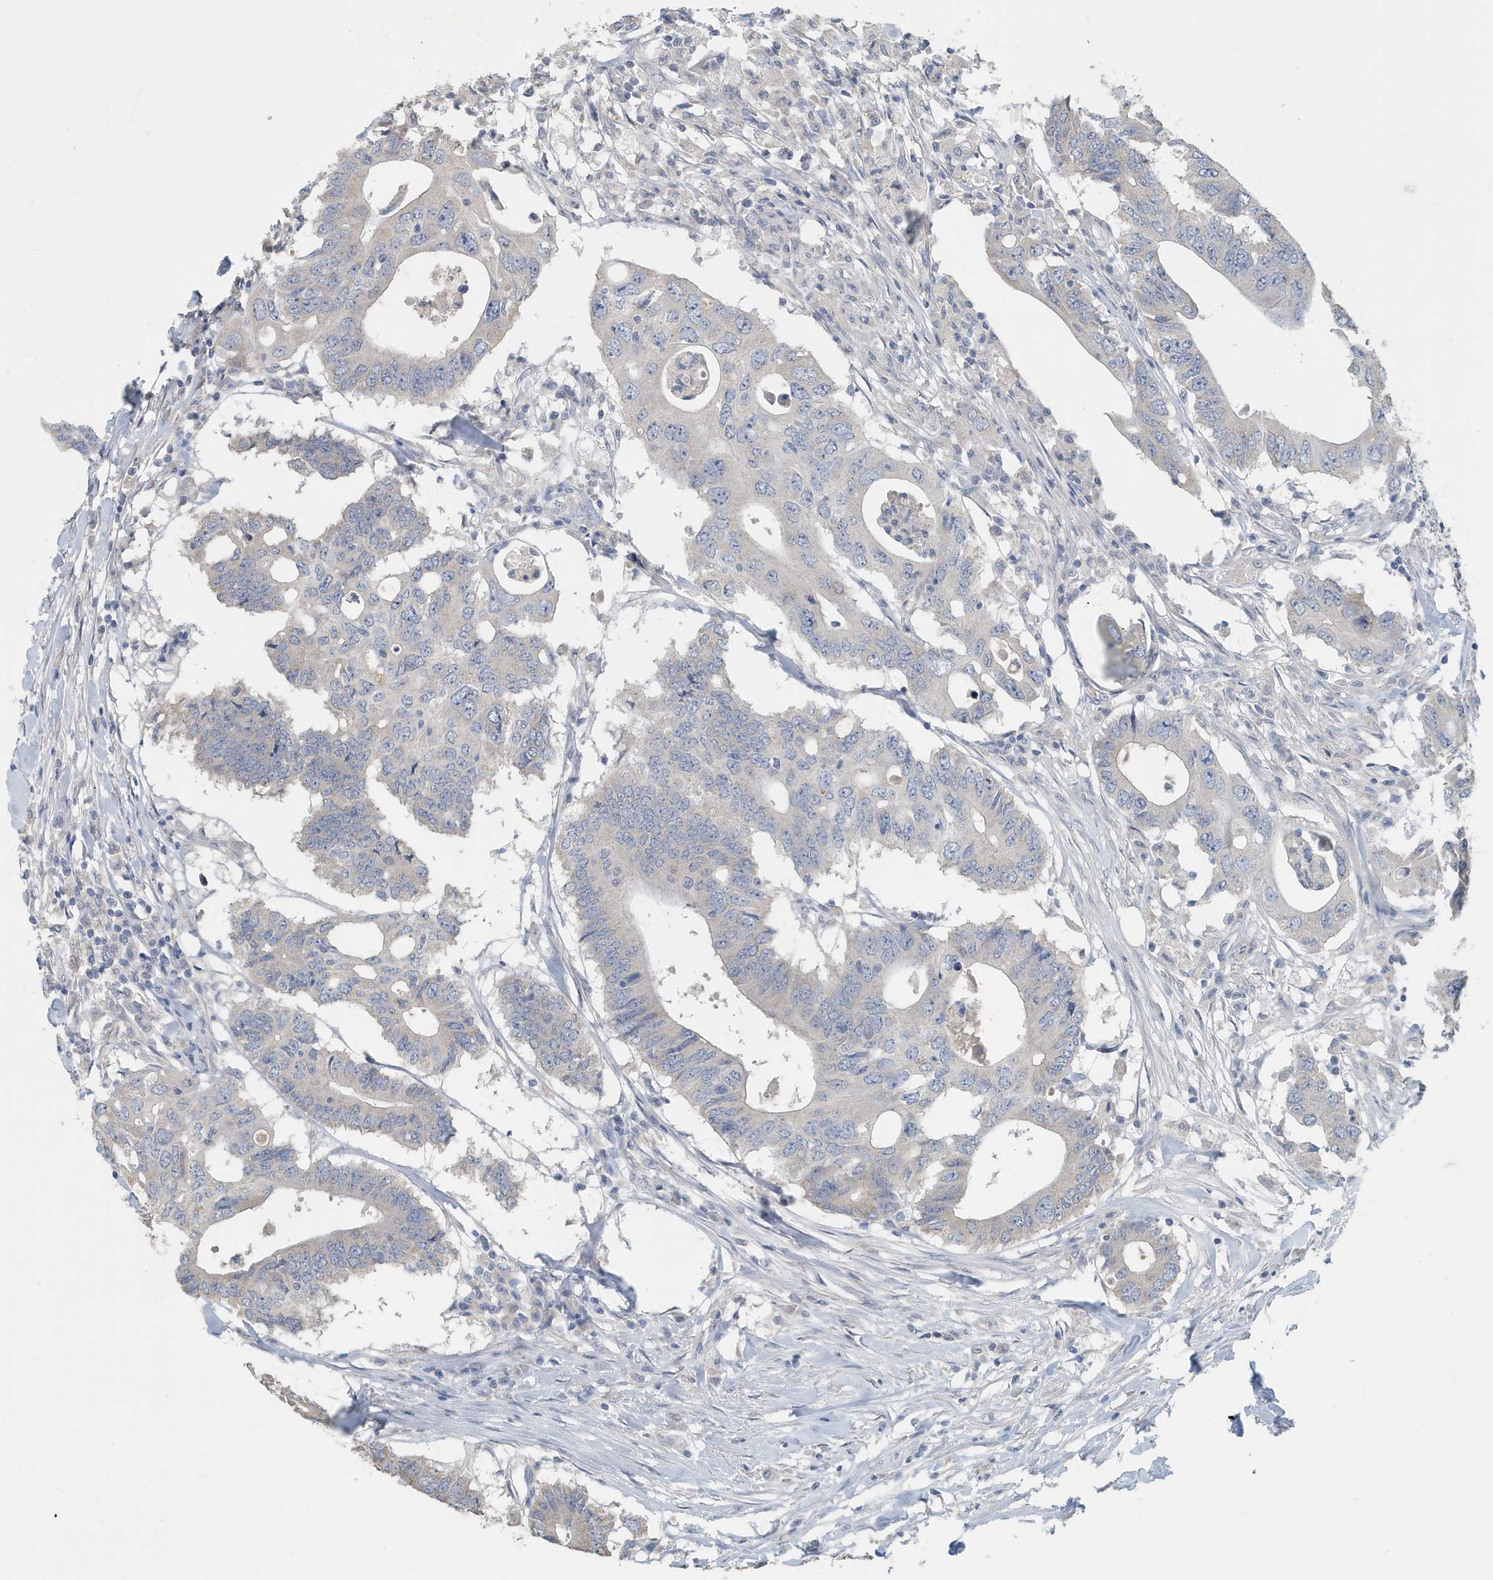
{"staining": {"intensity": "negative", "quantity": "none", "location": "none"}, "tissue": "colorectal cancer", "cell_type": "Tumor cells", "image_type": "cancer", "snomed": [{"axis": "morphology", "description": "Adenocarcinoma, NOS"}, {"axis": "topography", "description": "Colon"}], "caption": "This is an IHC photomicrograph of human adenocarcinoma (colorectal). There is no expression in tumor cells.", "gene": "UGT2B4", "patient": {"sex": "male", "age": 71}}